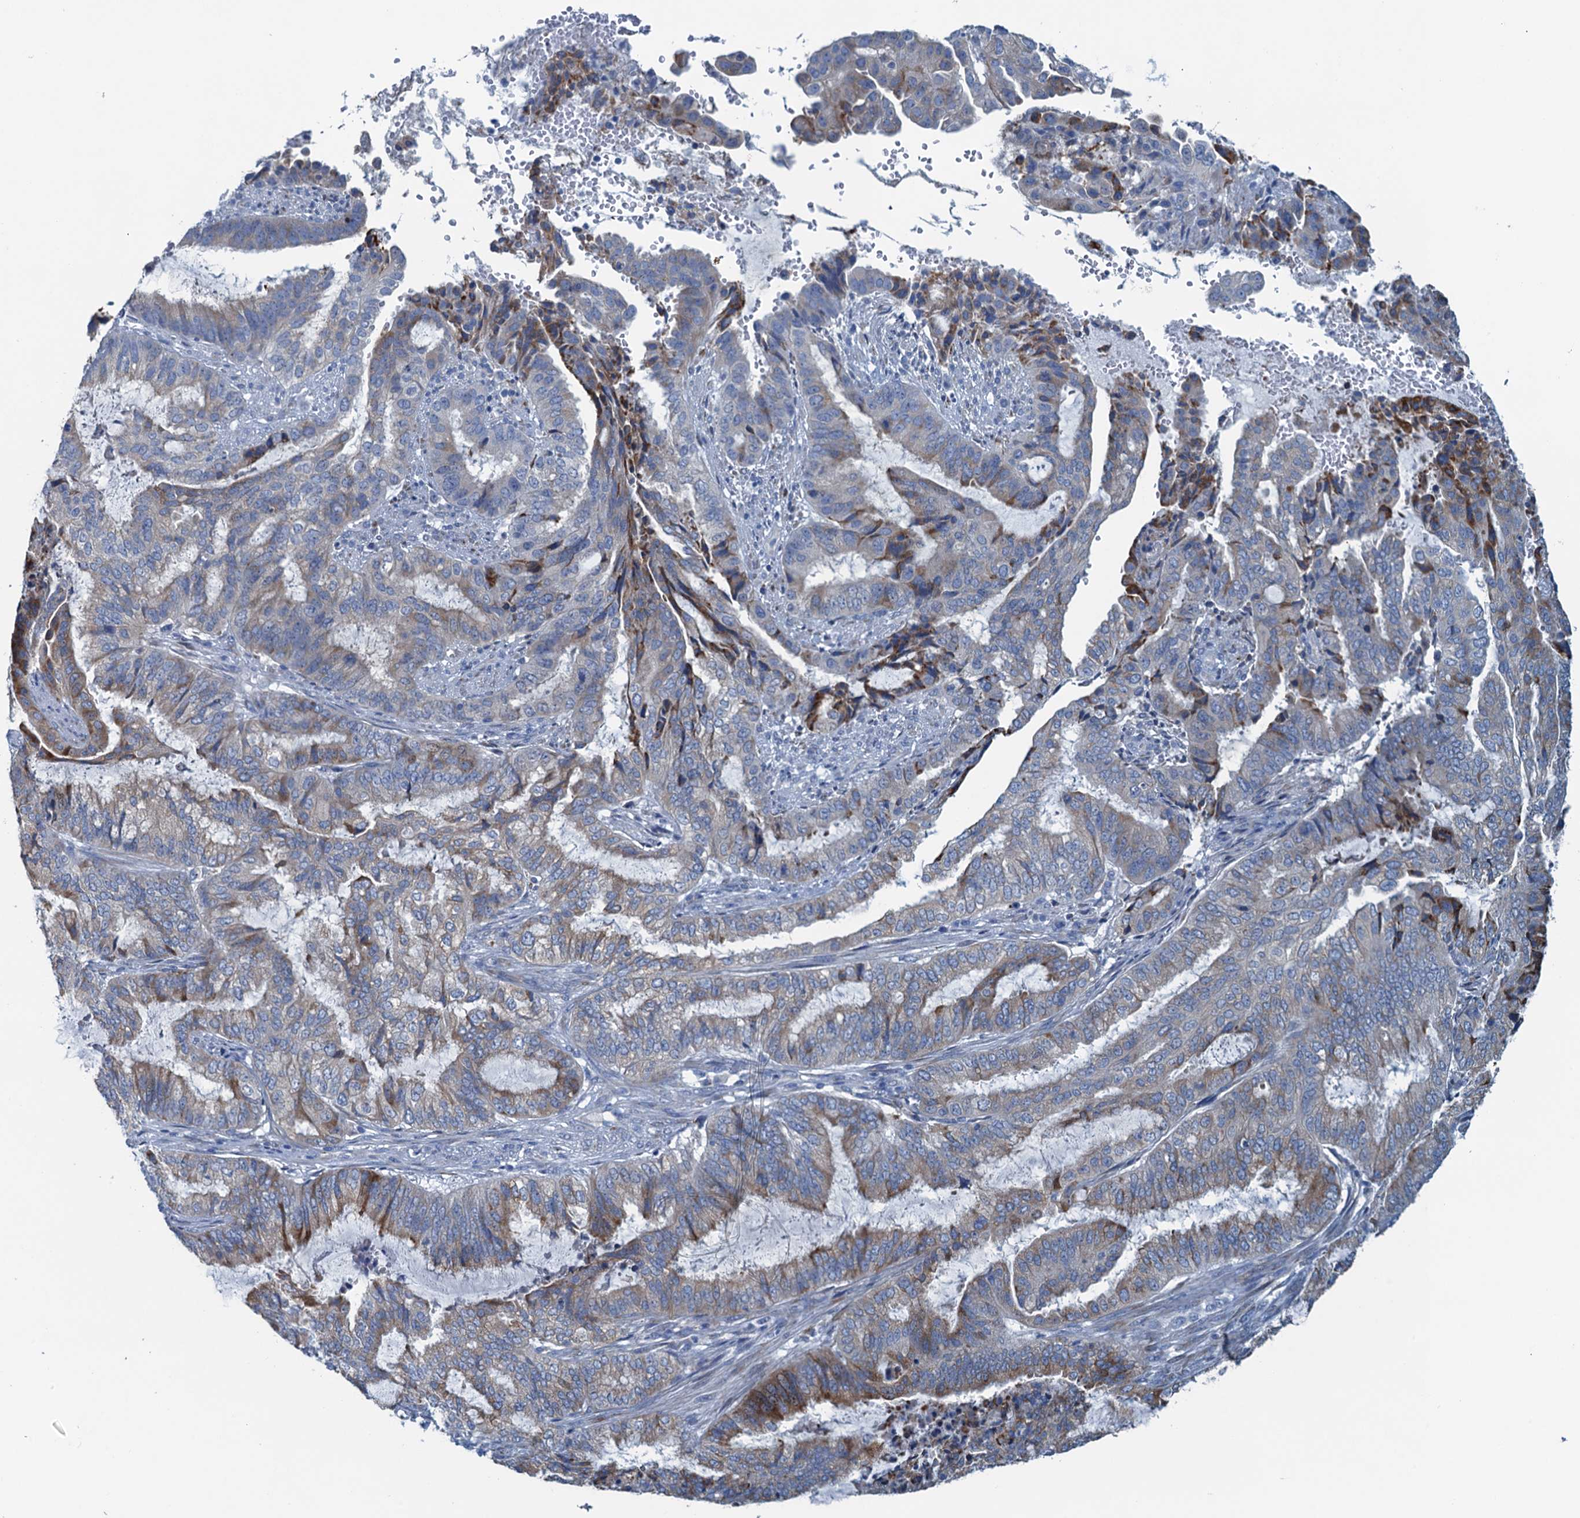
{"staining": {"intensity": "weak", "quantity": "25%-75%", "location": "cytoplasmic/membranous"}, "tissue": "endometrial cancer", "cell_type": "Tumor cells", "image_type": "cancer", "snomed": [{"axis": "morphology", "description": "Adenocarcinoma, NOS"}, {"axis": "topography", "description": "Endometrium"}], "caption": "Tumor cells demonstrate low levels of weak cytoplasmic/membranous positivity in about 25%-75% of cells in human endometrial adenocarcinoma. Ihc stains the protein in brown and the nuclei are stained blue.", "gene": "CBLIF", "patient": {"sex": "female", "age": 51}}